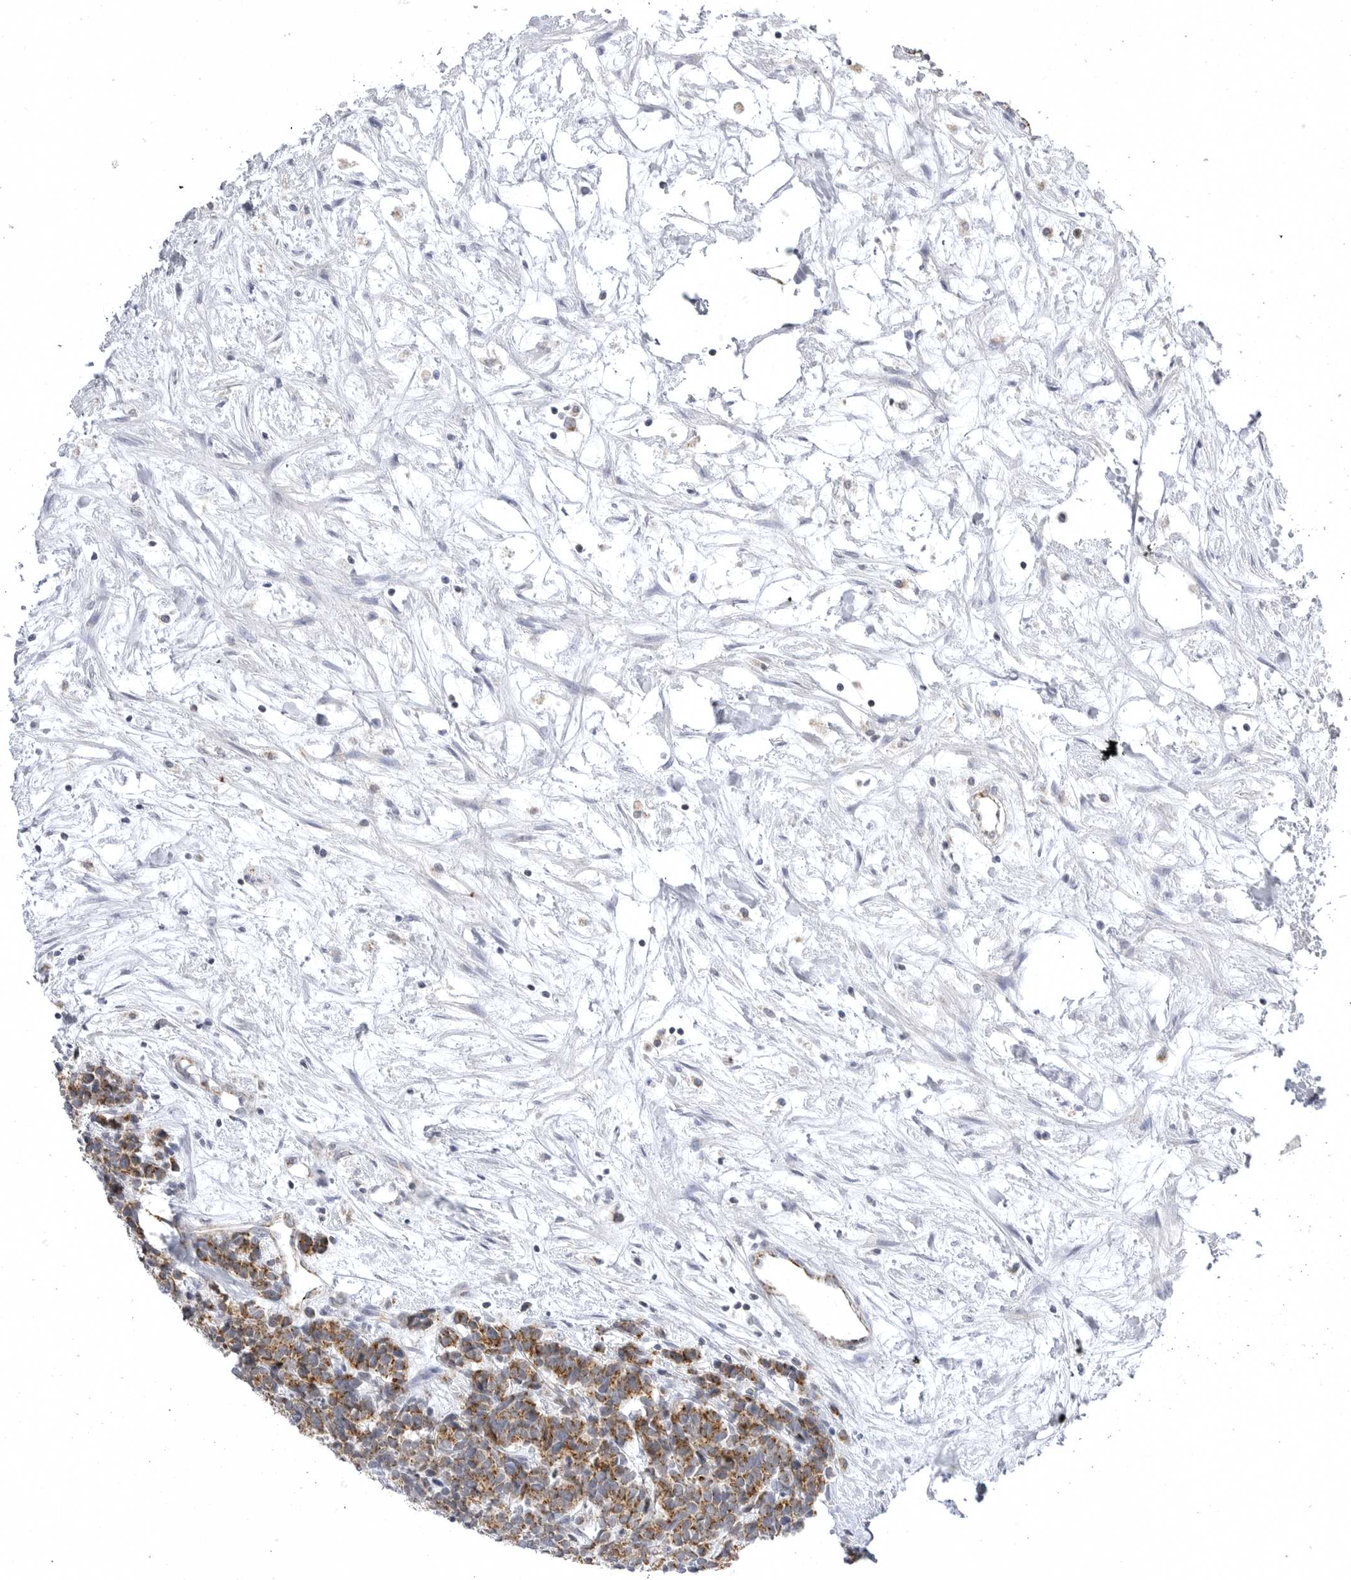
{"staining": {"intensity": "moderate", "quantity": ">75%", "location": "cytoplasmic/membranous"}, "tissue": "carcinoid", "cell_type": "Tumor cells", "image_type": "cancer", "snomed": [{"axis": "morphology", "description": "Carcinoma, NOS"}, {"axis": "morphology", "description": "Carcinoid, malignant, NOS"}, {"axis": "topography", "description": "Urinary bladder"}], "caption": "High-power microscopy captured an immunohistochemistry (IHC) photomicrograph of carcinoid, revealing moderate cytoplasmic/membranous staining in approximately >75% of tumor cells.", "gene": "TUFM", "patient": {"sex": "male", "age": 57}}